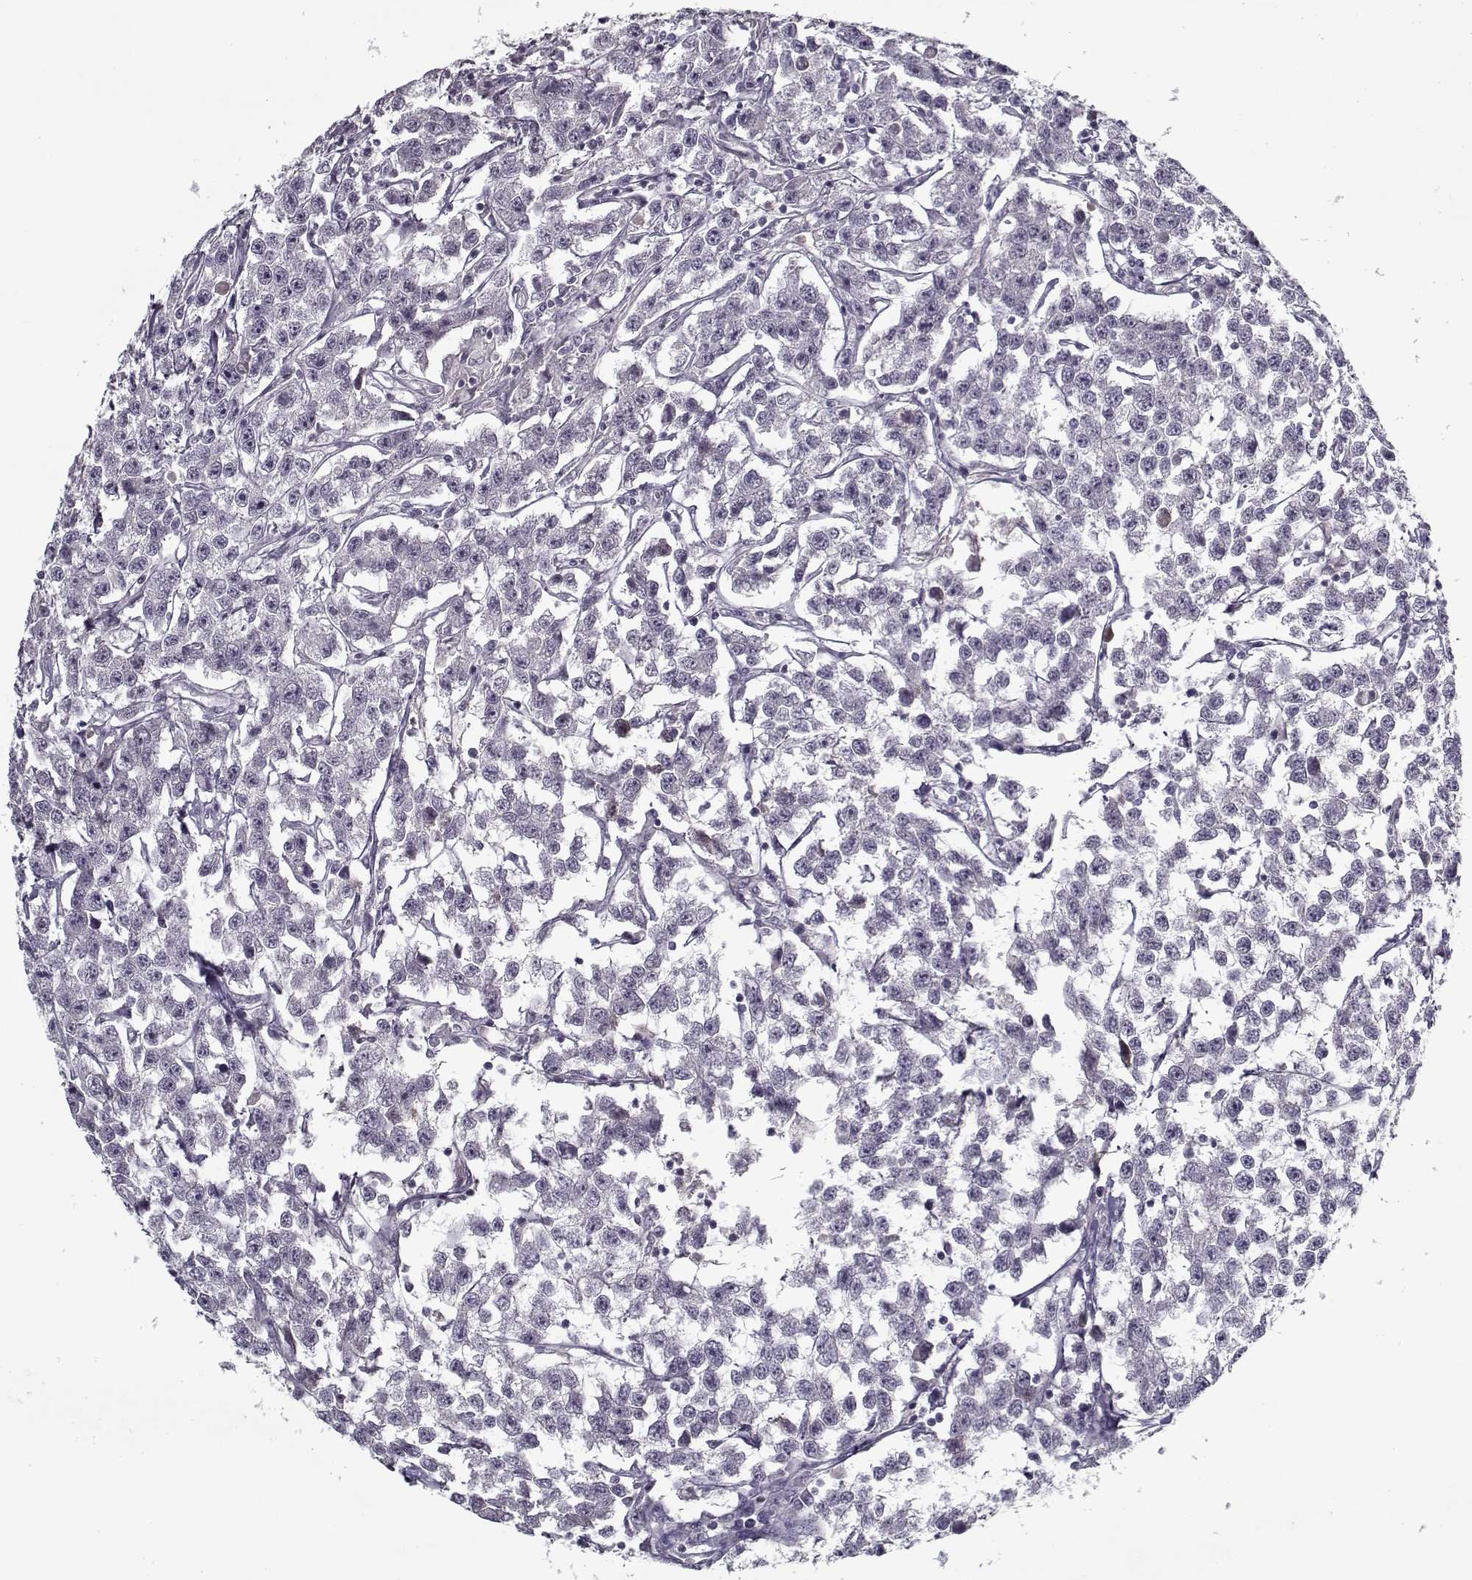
{"staining": {"intensity": "negative", "quantity": "none", "location": "none"}, "tissue": "testis cancer", "cell_type": "Tumor cells", "image_type": "cancer", "snomed": [{"axis": "morphology", "description": "Seminoma, NOS"}, {"axis": "topography", "description": "Testis"}], "caption": "The IHC micrograph has no significant positivity in tumor cells of testis seminoma tissue.", "gene": "LAMA2", "patient": {"sex": "male", "age": 59}}